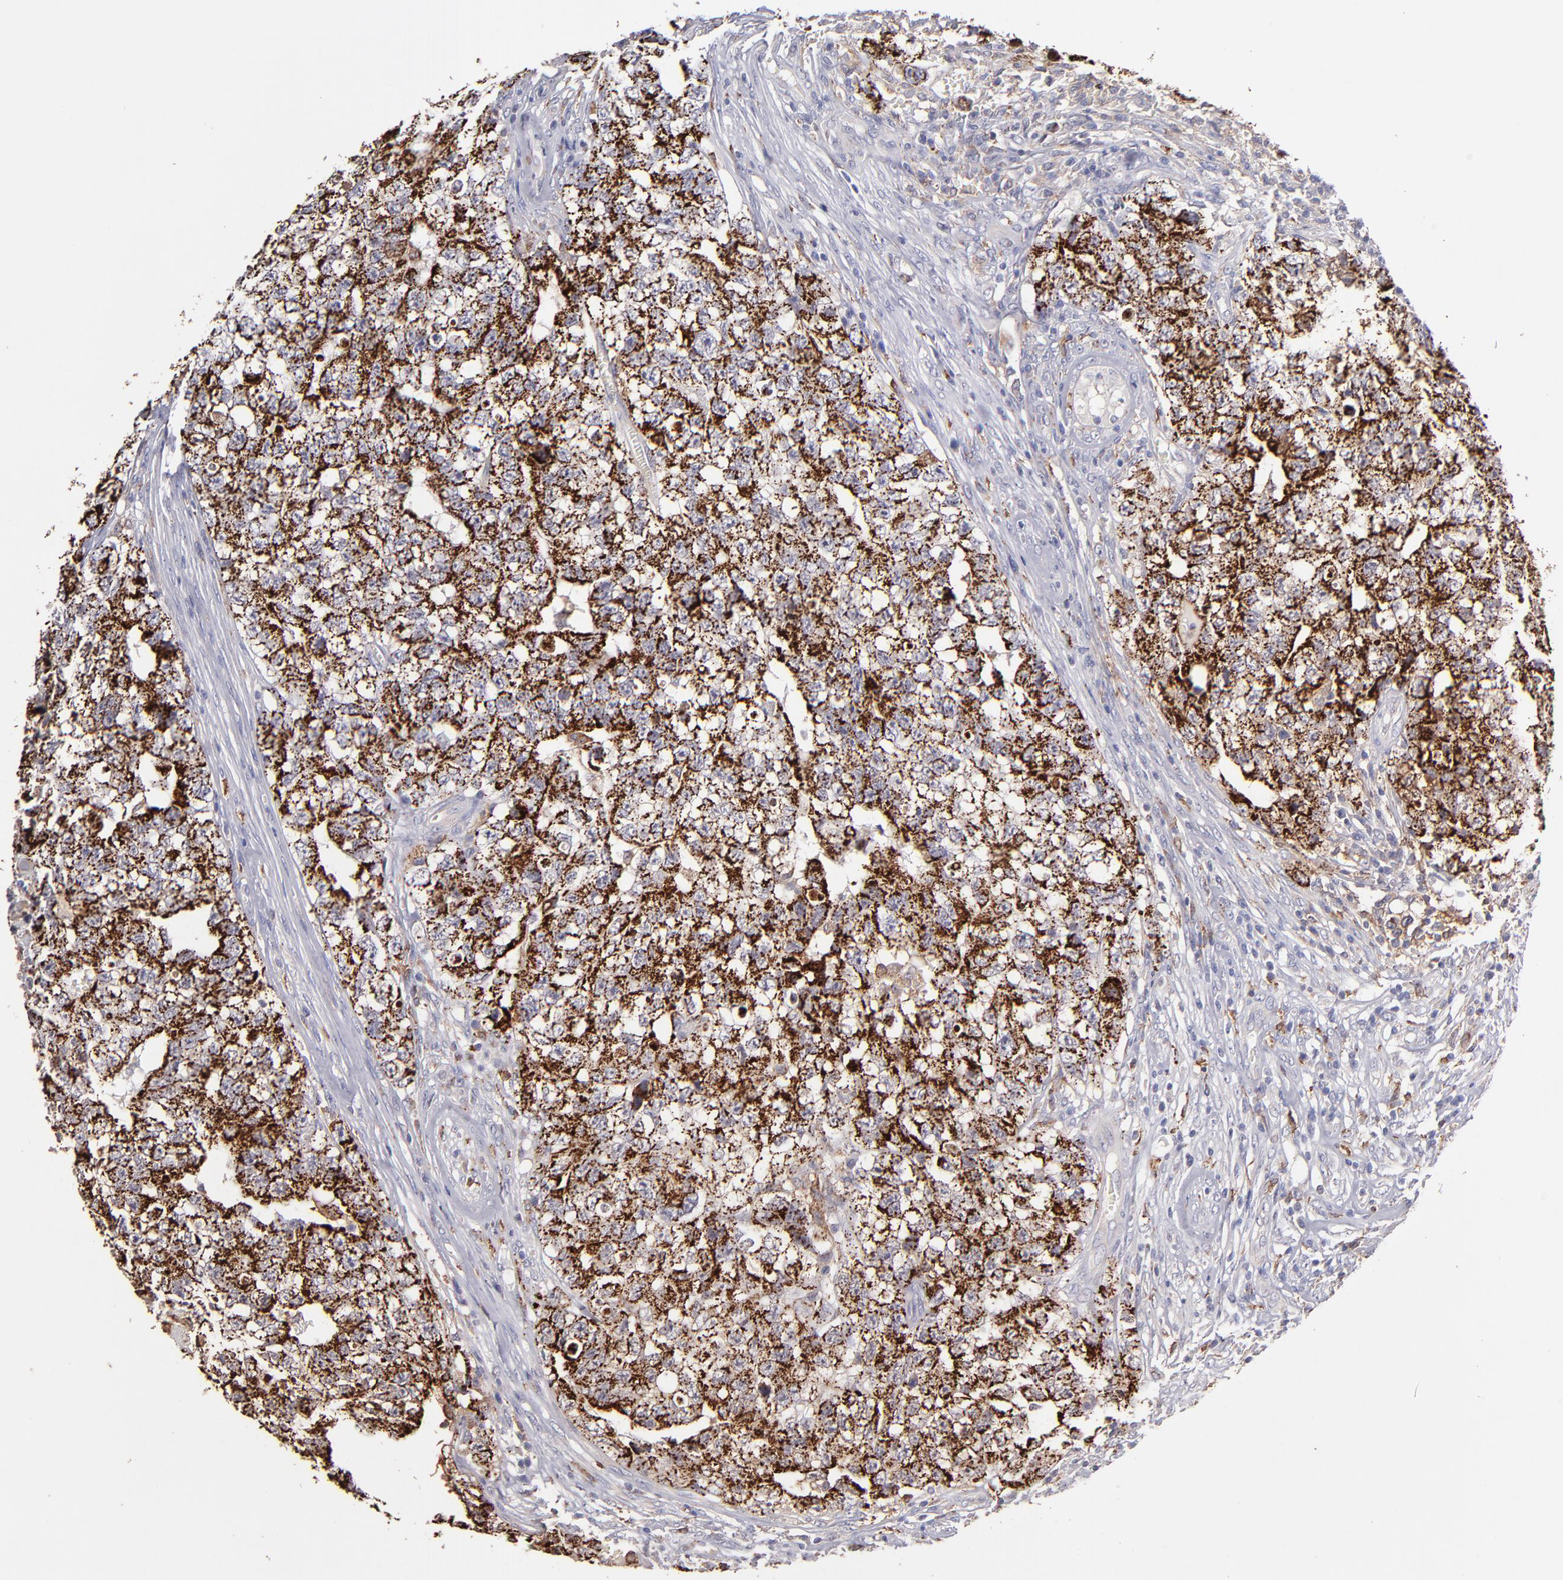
{"staining": {"intensity": "strong", "quantity": "25%-75%", "location": "cytoplasmic/membranous"}, "tissue": "testis cancer", "cell_type": "Tumor cells", "image_type": "cancer", "snomed": [{"axis": "morphology", "description": "Carcinoma, Embryonal, NOS"}, {"axis": "topography", "description": "Testis"}], "caption": "Strong cytoplasmic/membranous protein staining is appreciated in approximately 25%-75% of tumor cells in testis embryonal carcinoma. The staining was performed using DAB (3,3'-diaminobenzidine) to visualize the protein expression in brown, while the nuclei were stained in blue with hematoxylin (Magnification: 20x).", "gene": "GLDC", "patient": {"sex": "male", "age": 31}}